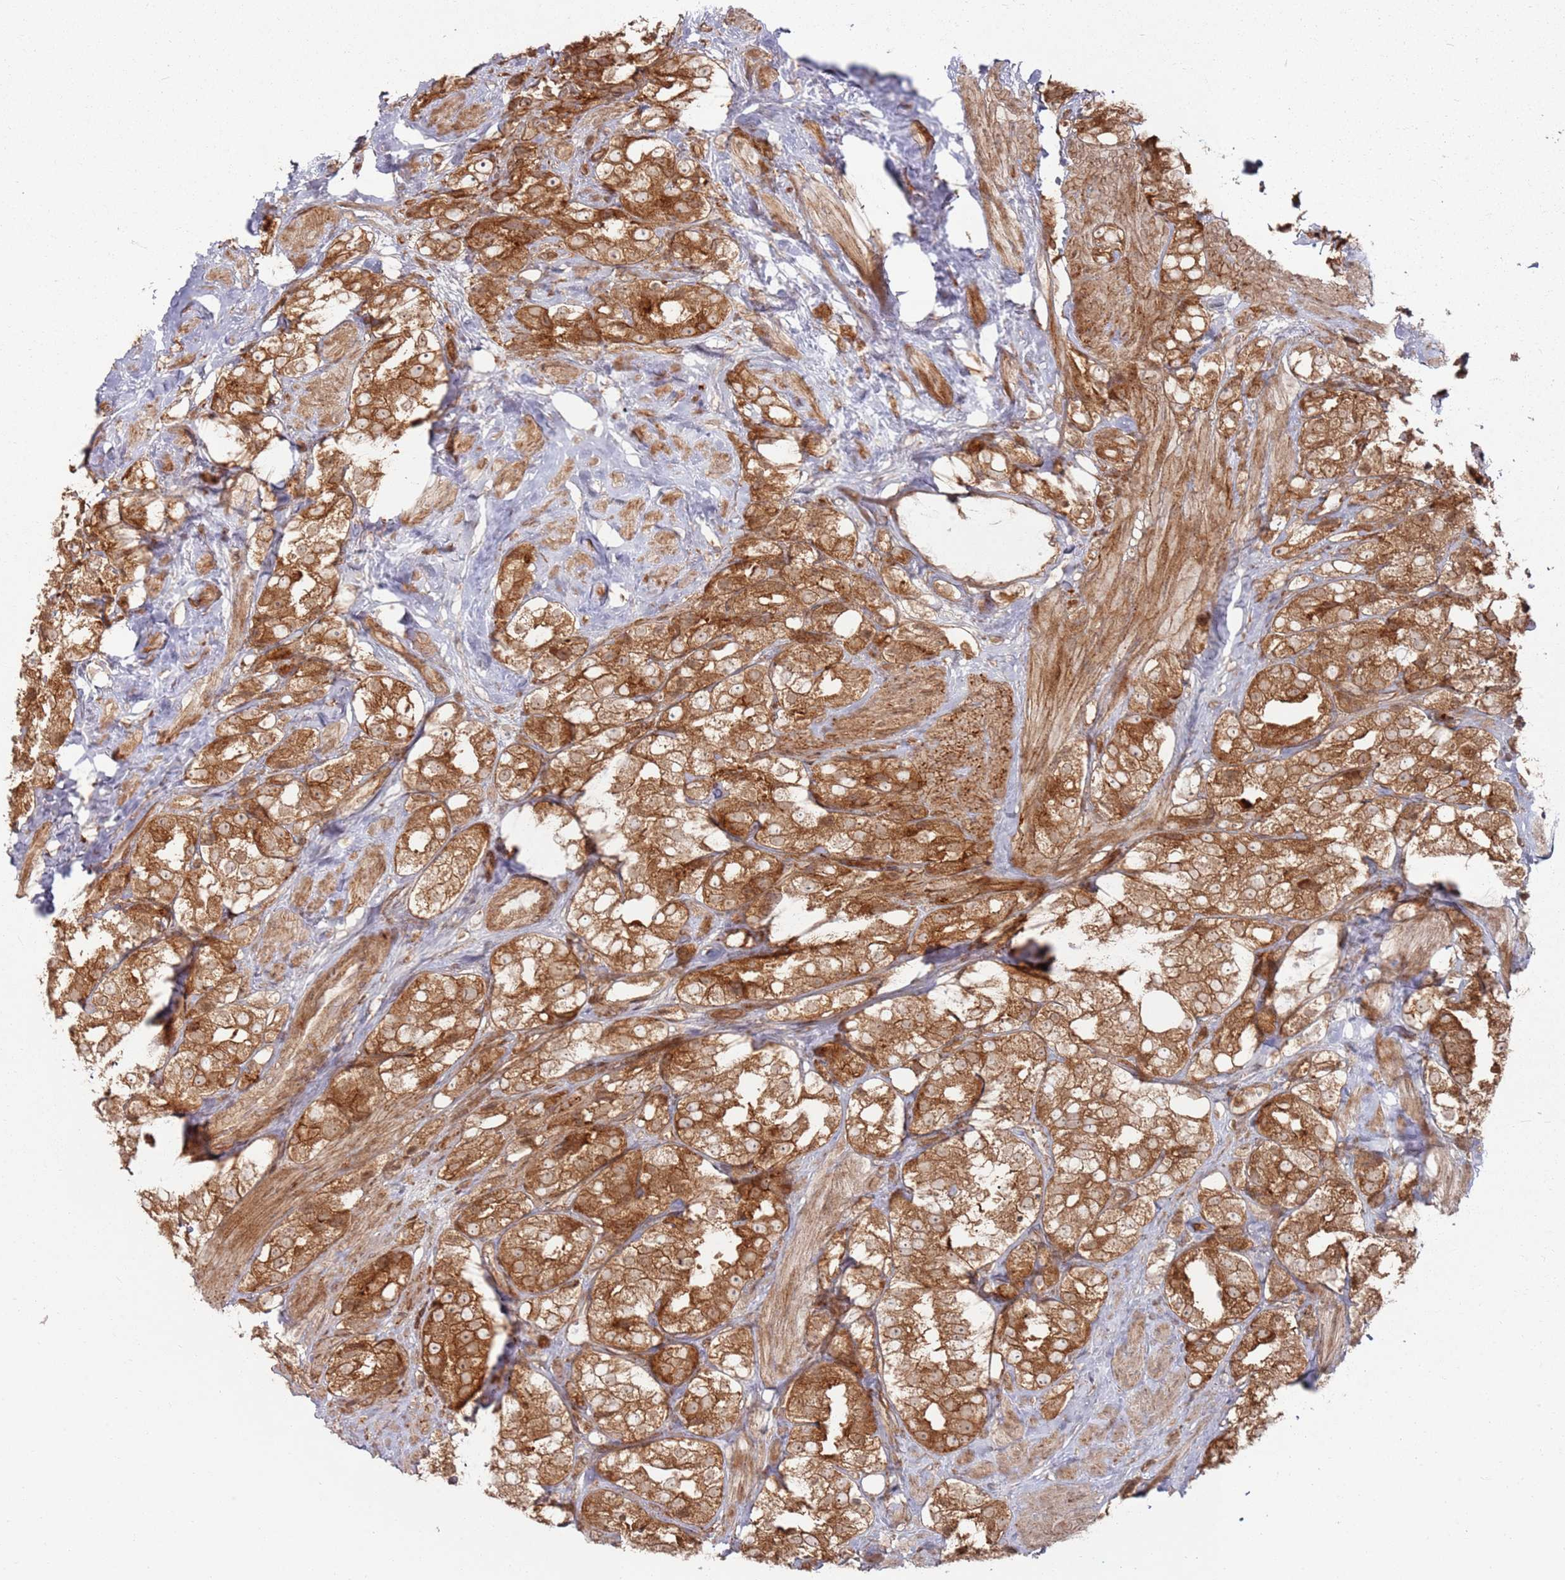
{"staining": {"intensity": "moderate", "quantity": ">75%", "location": "cytoplasmic/membranous"}, "tissue": "prostate cancer", "cell_type": "Tumor cells", "image_type": "cancer", "snomed": [{"axis": "morphology", "description": "Adenocarcinoma, NOS"}, {"axis": "topography", "description": "Prostate"}], "caption": "Adenocarcinoma (prostate) tissue demonstrates moderate cytoplasmic/membranous staining in approximately >75% of tumor cells, visualized by immunohistochemistry.", "gene": "PIH1D1", "patient": {"sex": "male", "age": 79}}